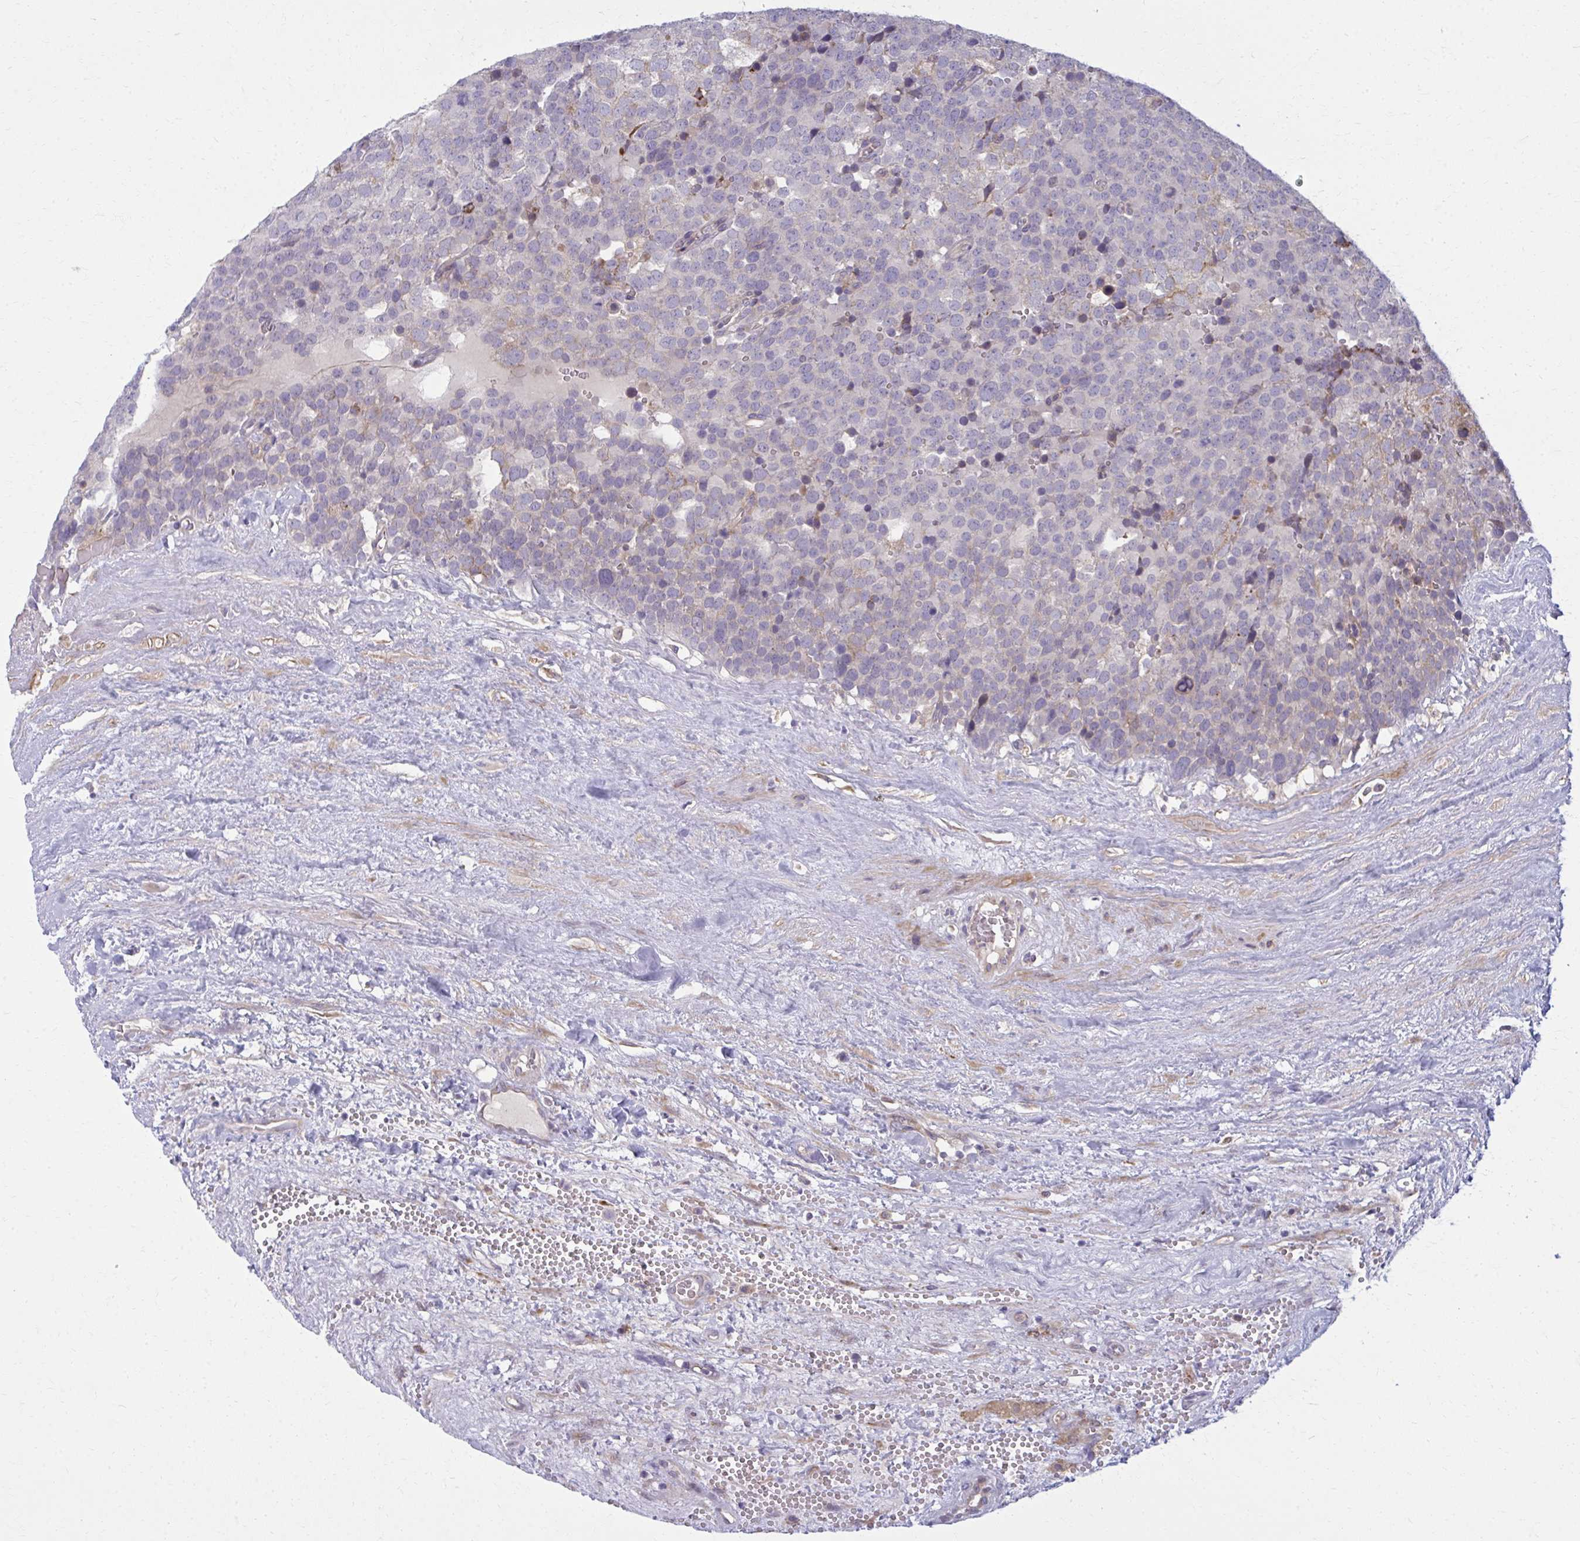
{"staining": {"intensity": "weak", "quantity": "<25%", "location": "cytoplasmic/membranous"}, "tissue": "testis cancer", "cell_type": "Tumor cells", "image_type": "cancer", "snomed": [{"axis": "morphology", "description": "Seminoma, NOS"}, {"axis": "topography", "description": "Testis"}], "caption": "Immunohistochemistry histopathology image of neoplastic tissue: seminoma (testis) stained with DAB demonstrates no significant protein expression in tumor cells.", "gene": "CEMP1", "patient": {"sex": "male", "age": 71}}